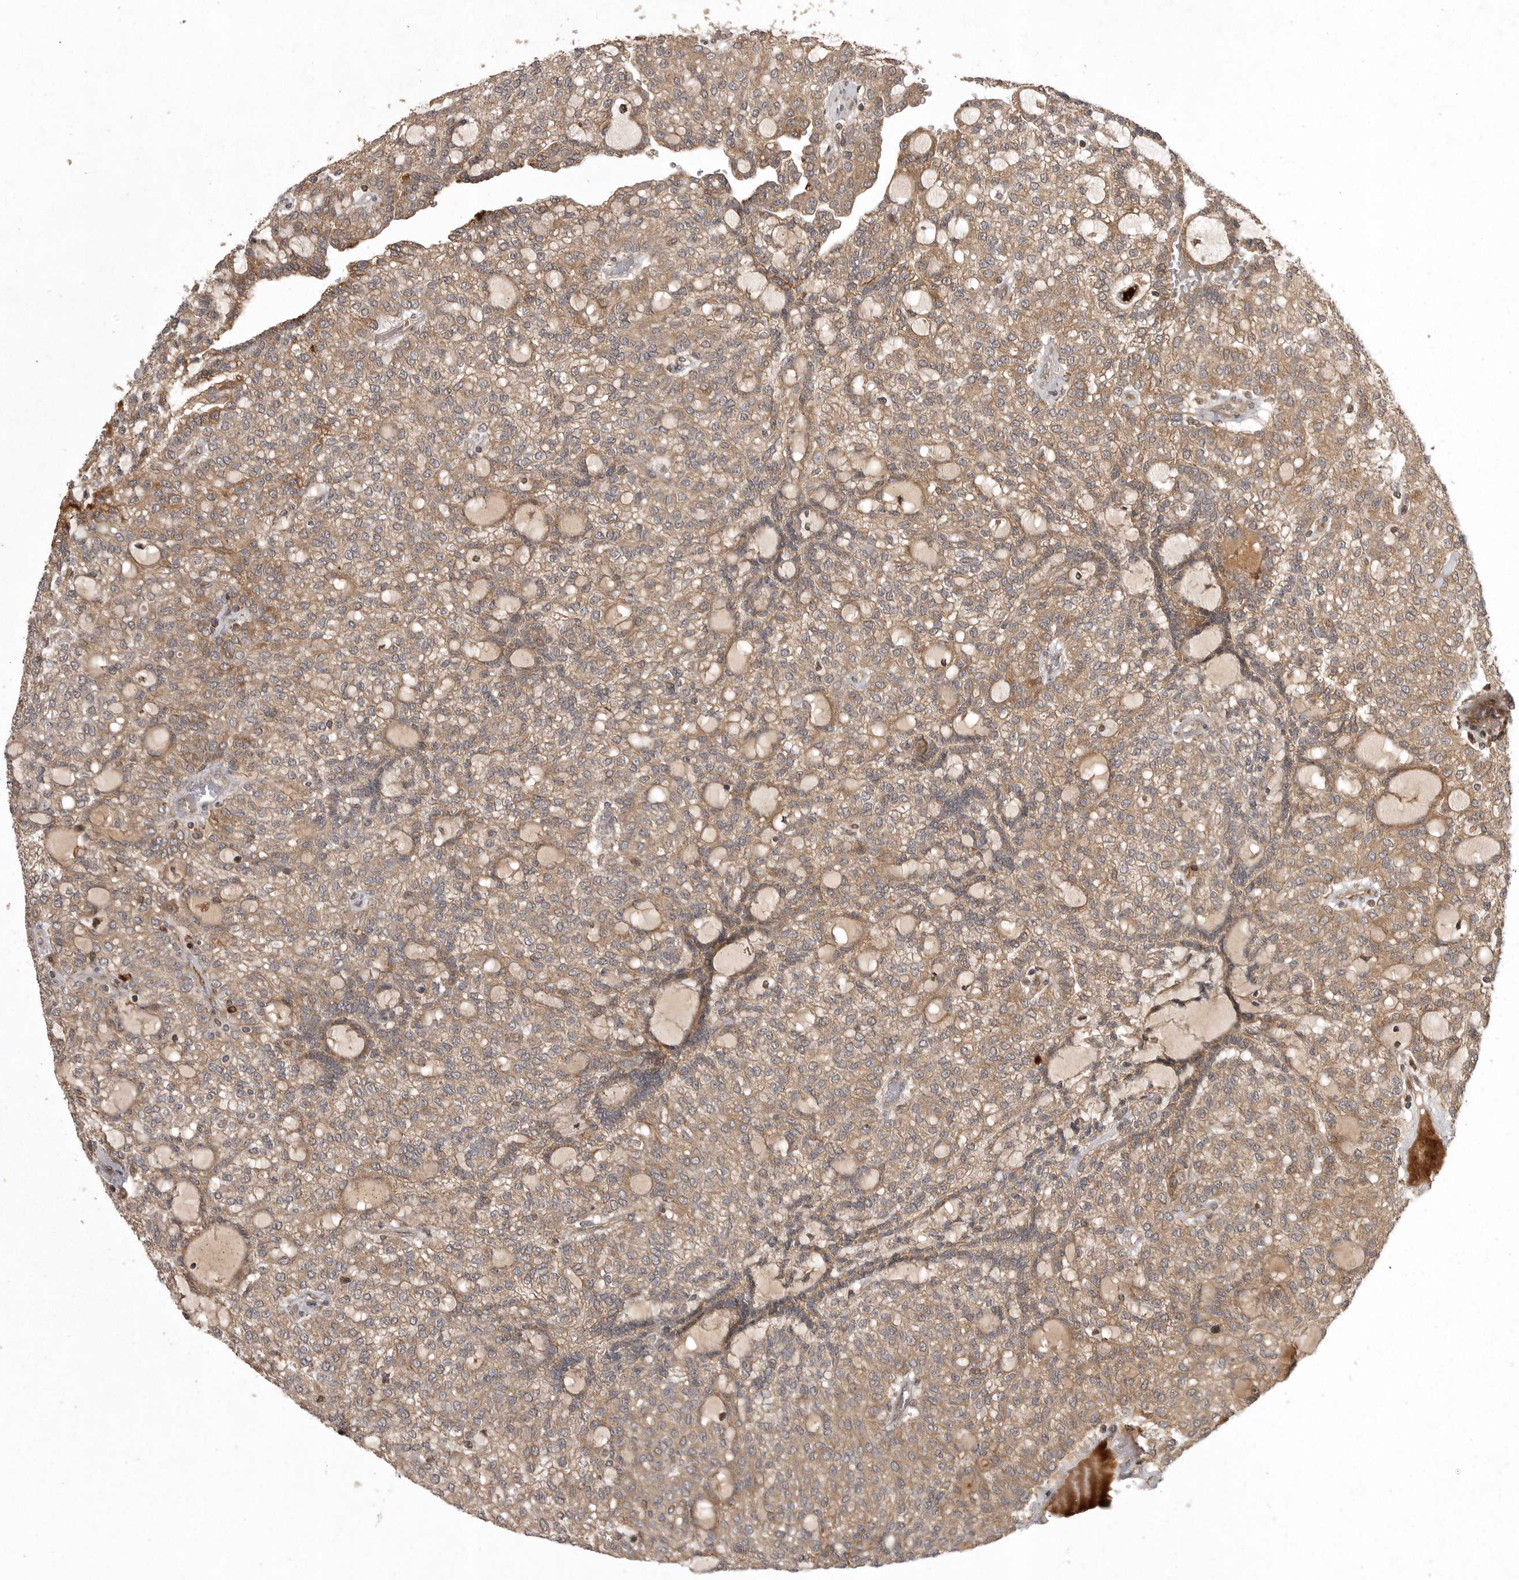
{"staining": {"intensity": "moderate", "quantity": ">75%", "location": "cytoplasmic/membranous"}, "tissue": "renal cancer", "cell_type": "Tumor cells", "image_type": "cancer", "snomed": [{"axis": "morphology", "description": "Adenocarcinoma, NOS"}, {"axis": "topography", "description": "Kidney"}], "caption": "Protein expression analysis of human renal cancer (adenocarcinoma) reveals moderate cytoplasmic/membranous staining in approximately >75% of tumor cells.", "gene": "GPR31", "patient": {"sex": "male", "age": 63}}